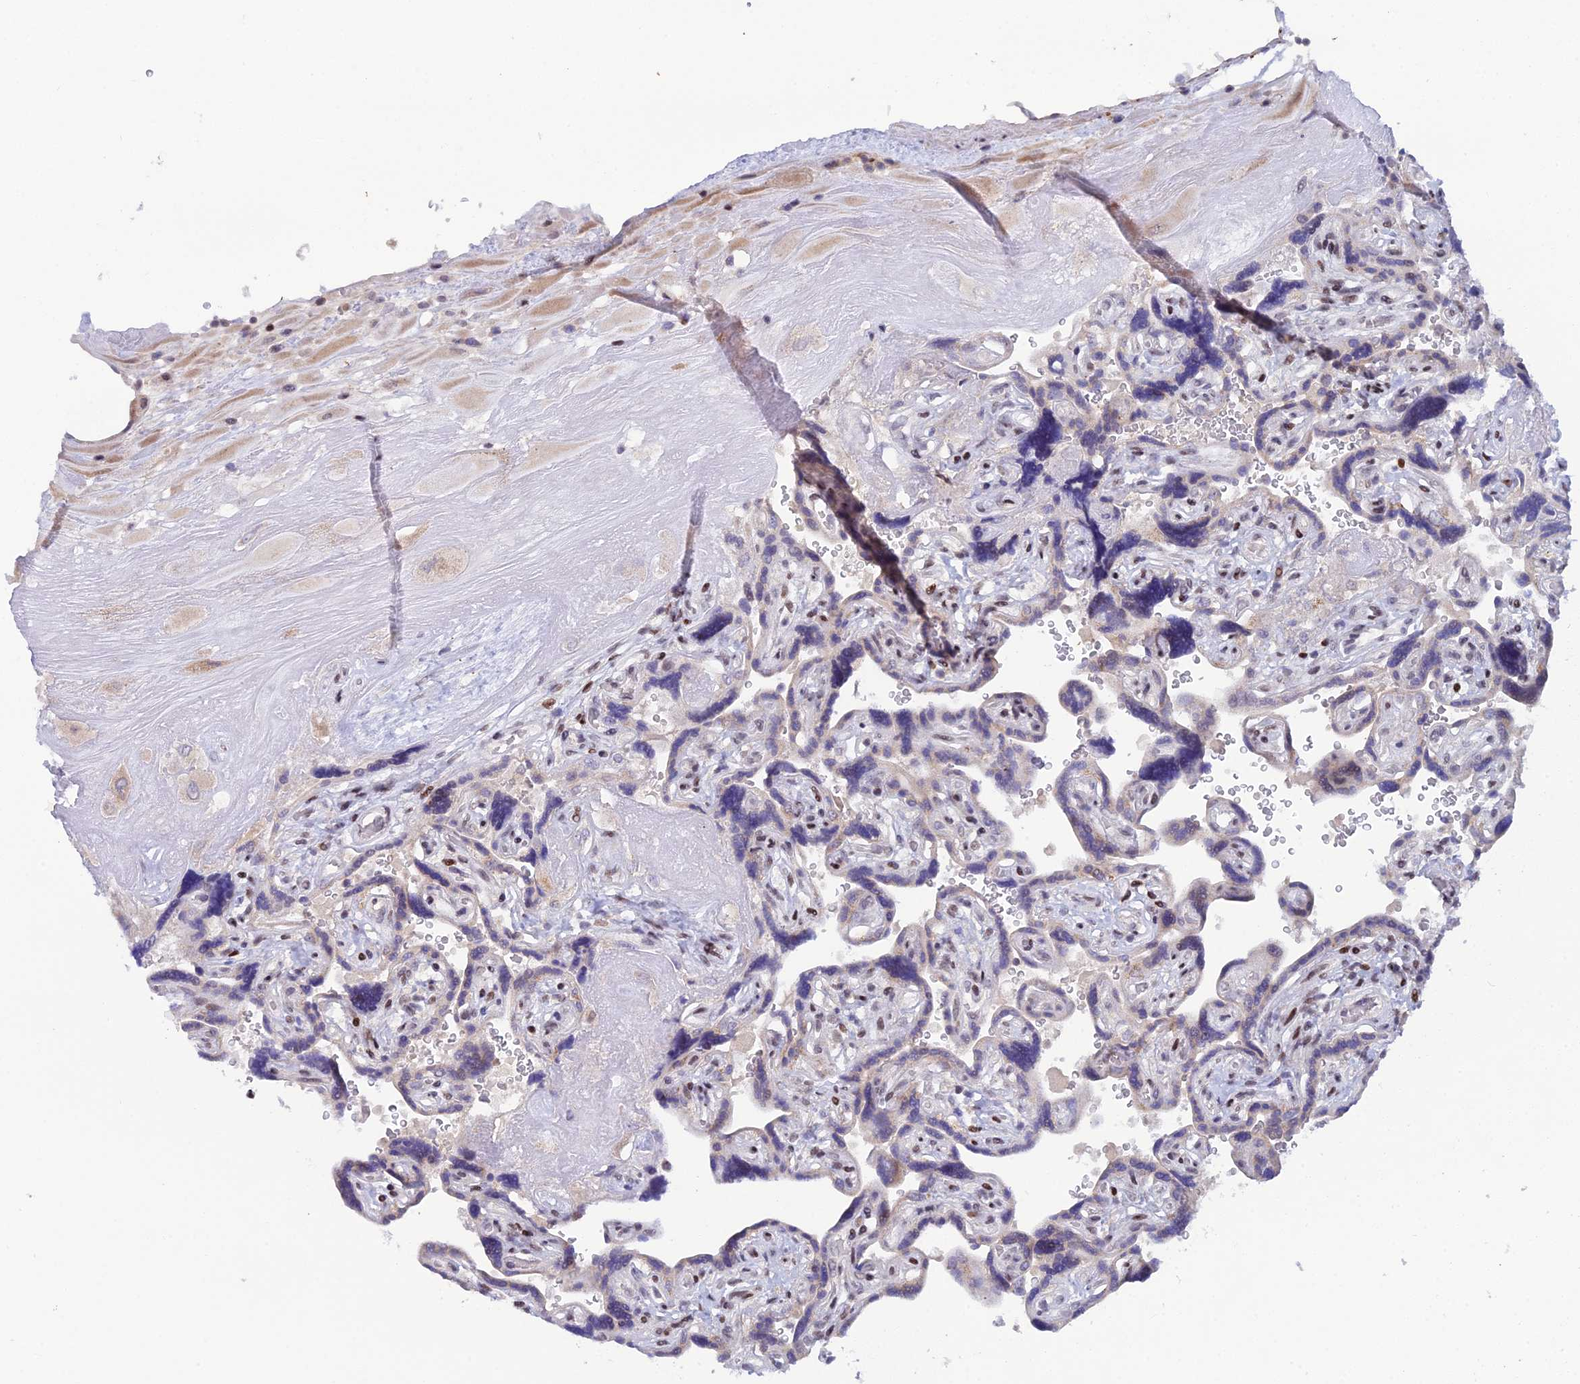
{"staining": {"intensity": "weak", "quantity": "25%-75%", "location": "cytoplasmic/membranous"}, "tissue": "placenta", "cell_type": "Decidual cells", "image_type": "normal", "snomed": [{"axis": "morphology", "description": "Normal tissue, NOS"}, {"axis": "topography", "description": "Placenta"}], "caption": "Immunohistochemistry (IHC) staining of unremarkable placenta, which reveals low levels of weak cytoplasmic/membranous expression in approximately 25%-75% of decidual cells indicating weak cytoplasmic/membranous protein staining. The staining was performed using DAB (3,3'-diaminobenzidine) (brown) for protein detection and nuclei were counterstained in hematoxylin (blue).", "gene": "ELOA2", "patient": {"sex": "female", "age": 32}}